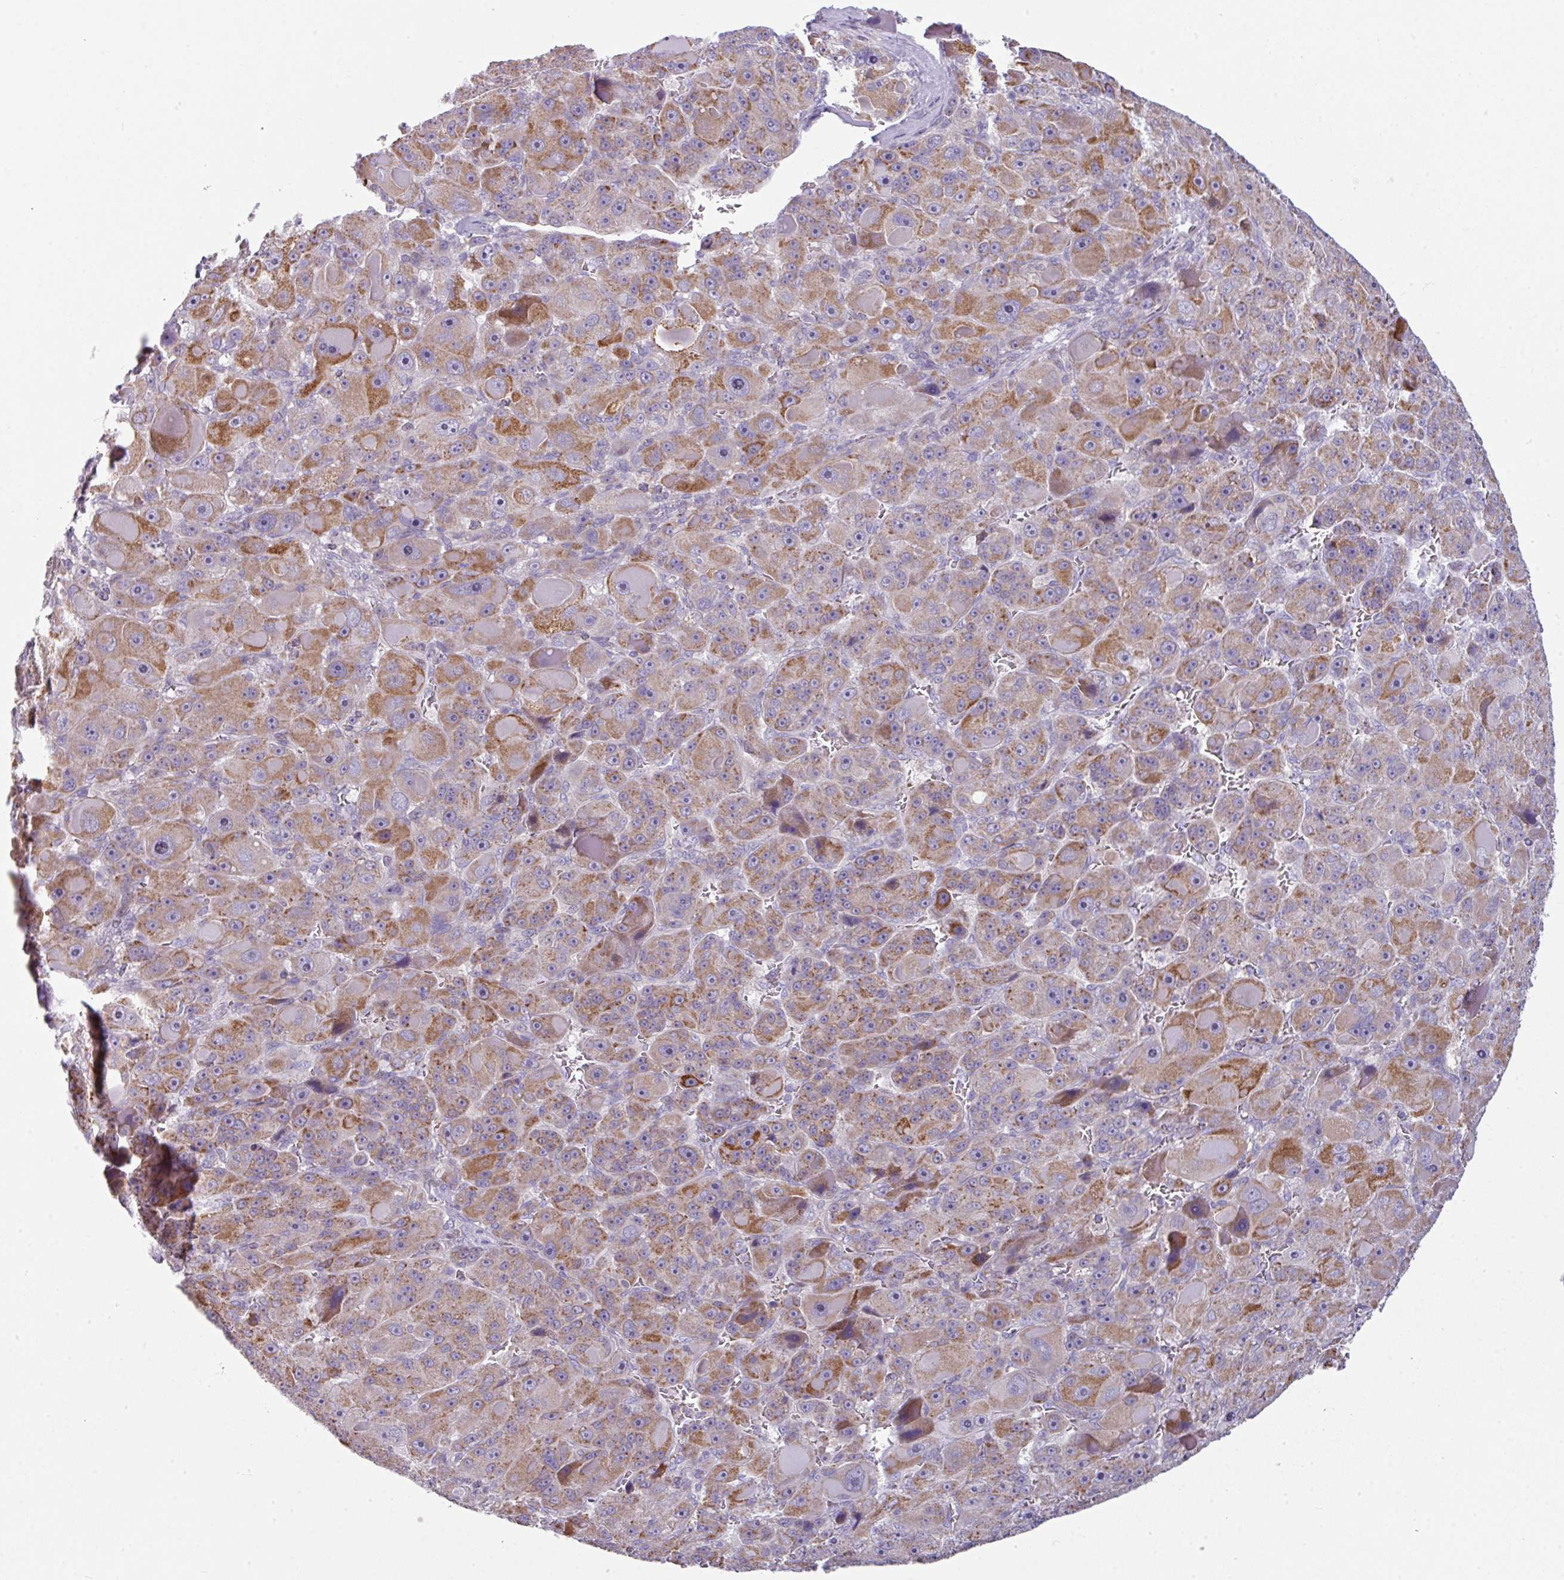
{"staining": {"intensity": "moderate", "quantity": ">75%", "location": "cytoplasmic/membranous"}, "tissue": "liver cancer", "cell_type": "Tumor cells", "image_type": "cancer", "snomed": [{"axis": "morphology", "description": "Carcinoma, Hepatocellular, NOS"}, {"axis": "topography", "description": "Liver"}], "caption": "The micrograph exhibits staining of hepatocellular carcinoma (liver), revealing moderate cytoplasmic/membranous protein positivity (brown color) within tumor cells.", "gene": "STAT5A", "patient": {"sex": "male", "age": 76}}